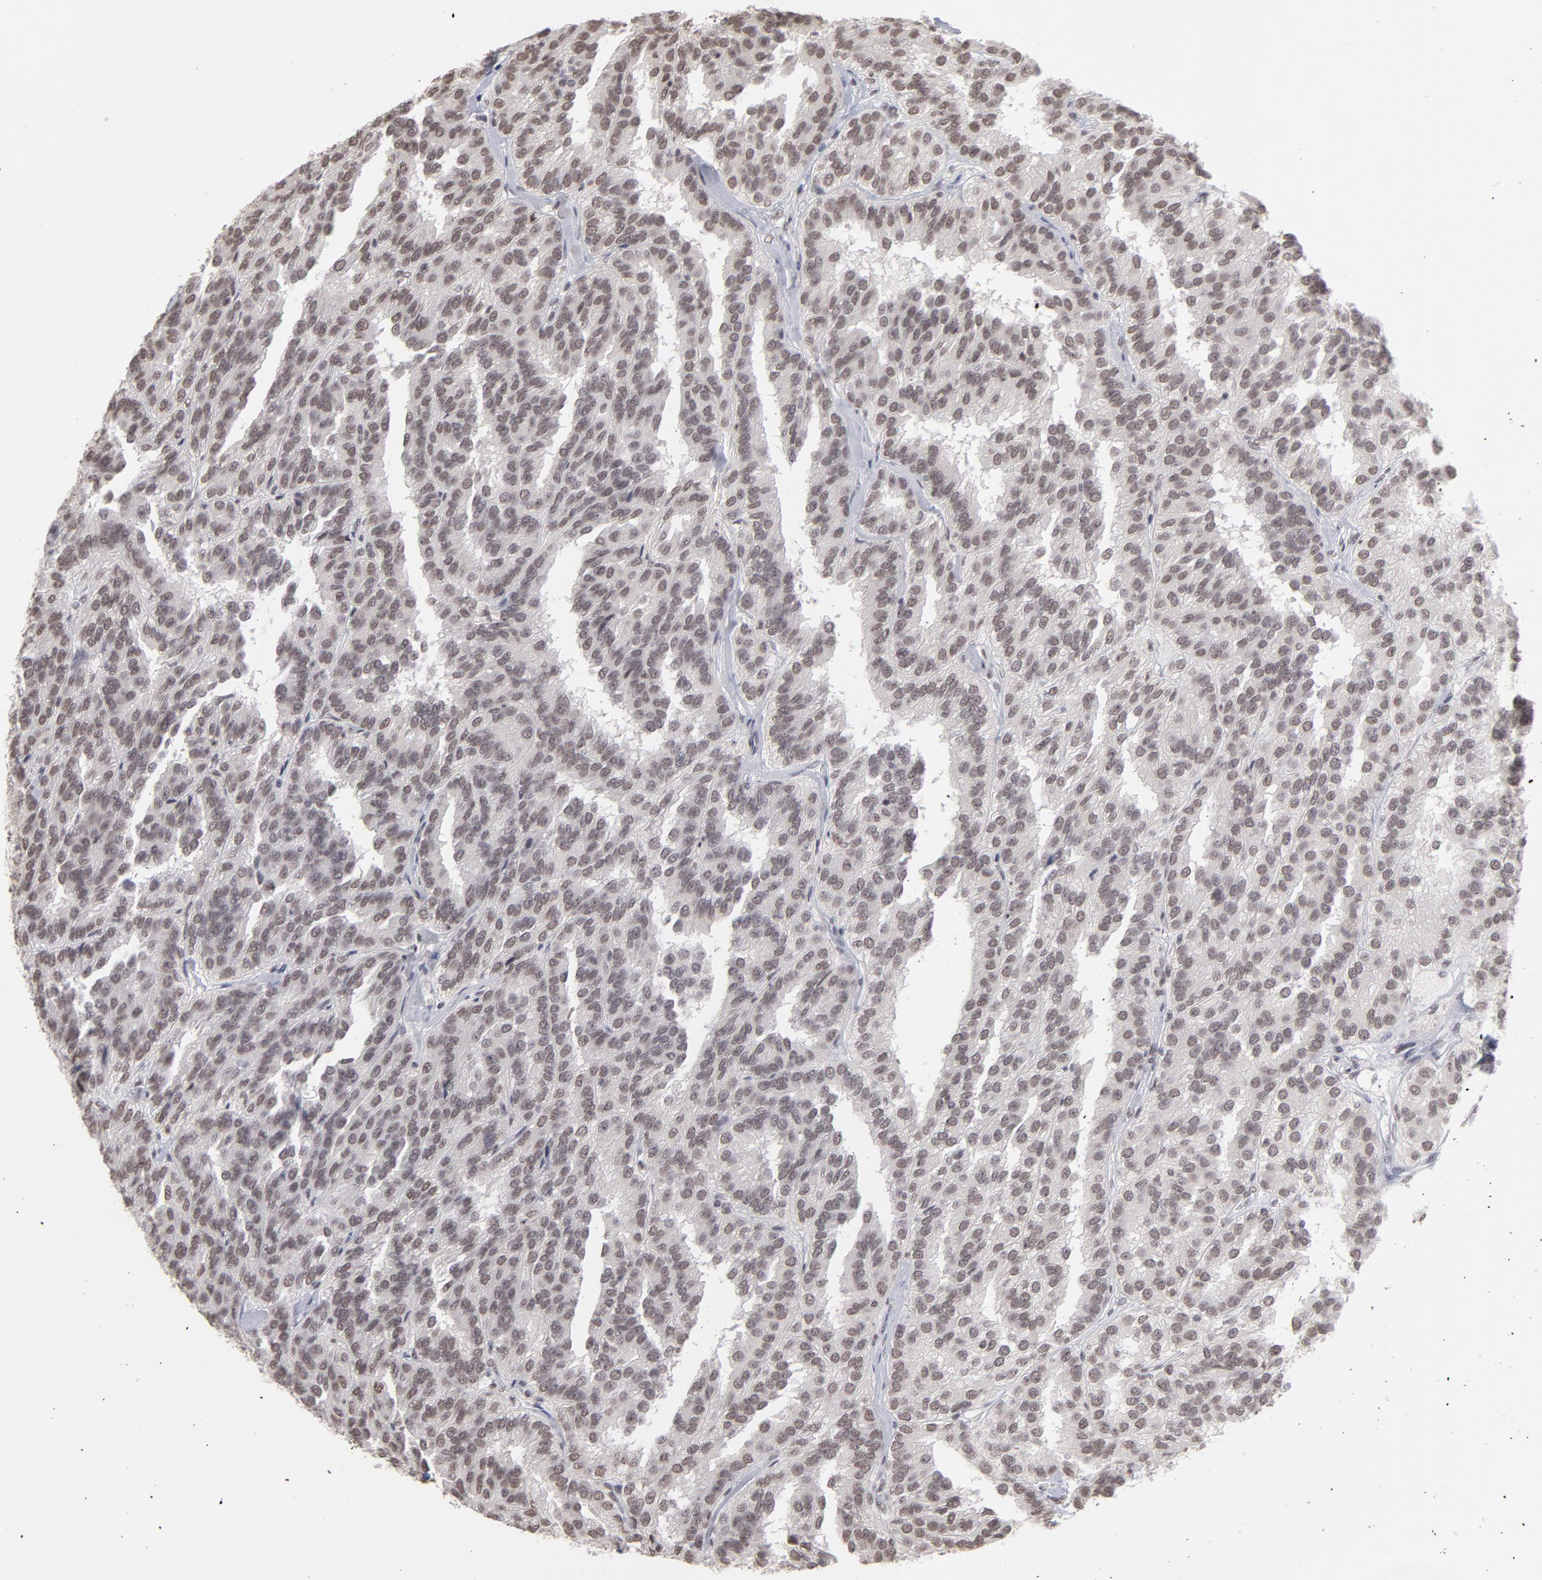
{"staining": {"intensity": "negative", "quantity": "none", "location": "none"}, "tissue": "renal cancer", "cell_type": "Tumor cells", "image_type": "cancer", "snomed": [{"axis": "morphology", "description": "Adenocarcinoma, NOS"}, {"axis": "topography", "description": "Kidney"}], "caption": "High magnification brightfield microscopy of adenocarcinoma (renal) stained with DAB (brown) and counterstained with hematoxylin (blue): tumor cells show no significant positivity. Nuclei are stained in blue.", "gene": "ZNF3", "patient": {"sex": "male", "age": 46}}